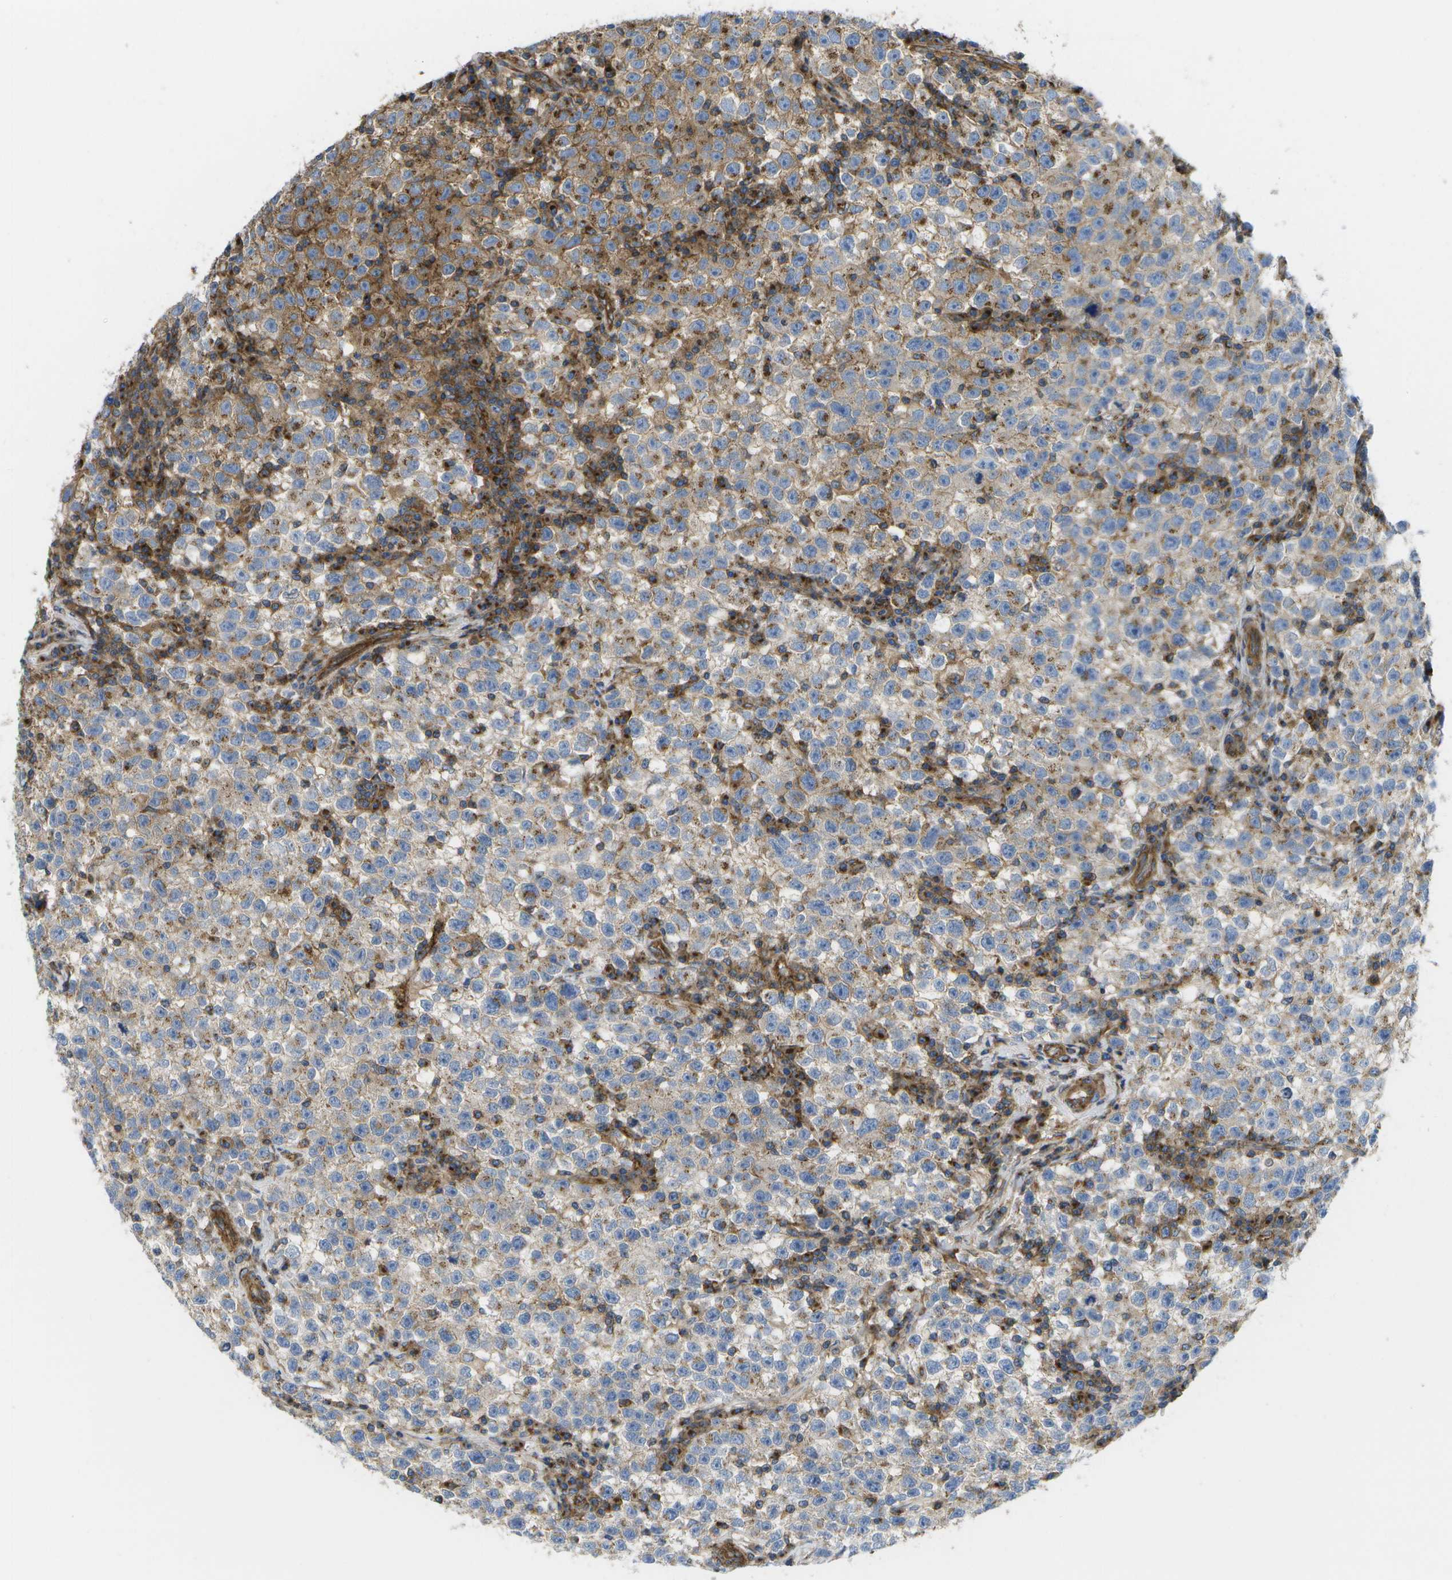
{"staining": {"intensity": "negative", "quantity": "none", "location": "none"}, "tissue": "testis cancer", "cell_type": "Tumor cells", "image_type": "cancer", "snomed": [{"axis": "morphology", "description": "Seminoma, NOS"}, {"axis": "topography", "description": "Testis"}], "caption": "High magnification brightfield microscopy of testis seminoma stained with DAB (3,3'-diaminobenzidine) (brown) and counterstained with hematoxylin (blue): tumor cells show no significant staining.", "gene": "BST2", "patient": {"sex": "male", "age": 22}}